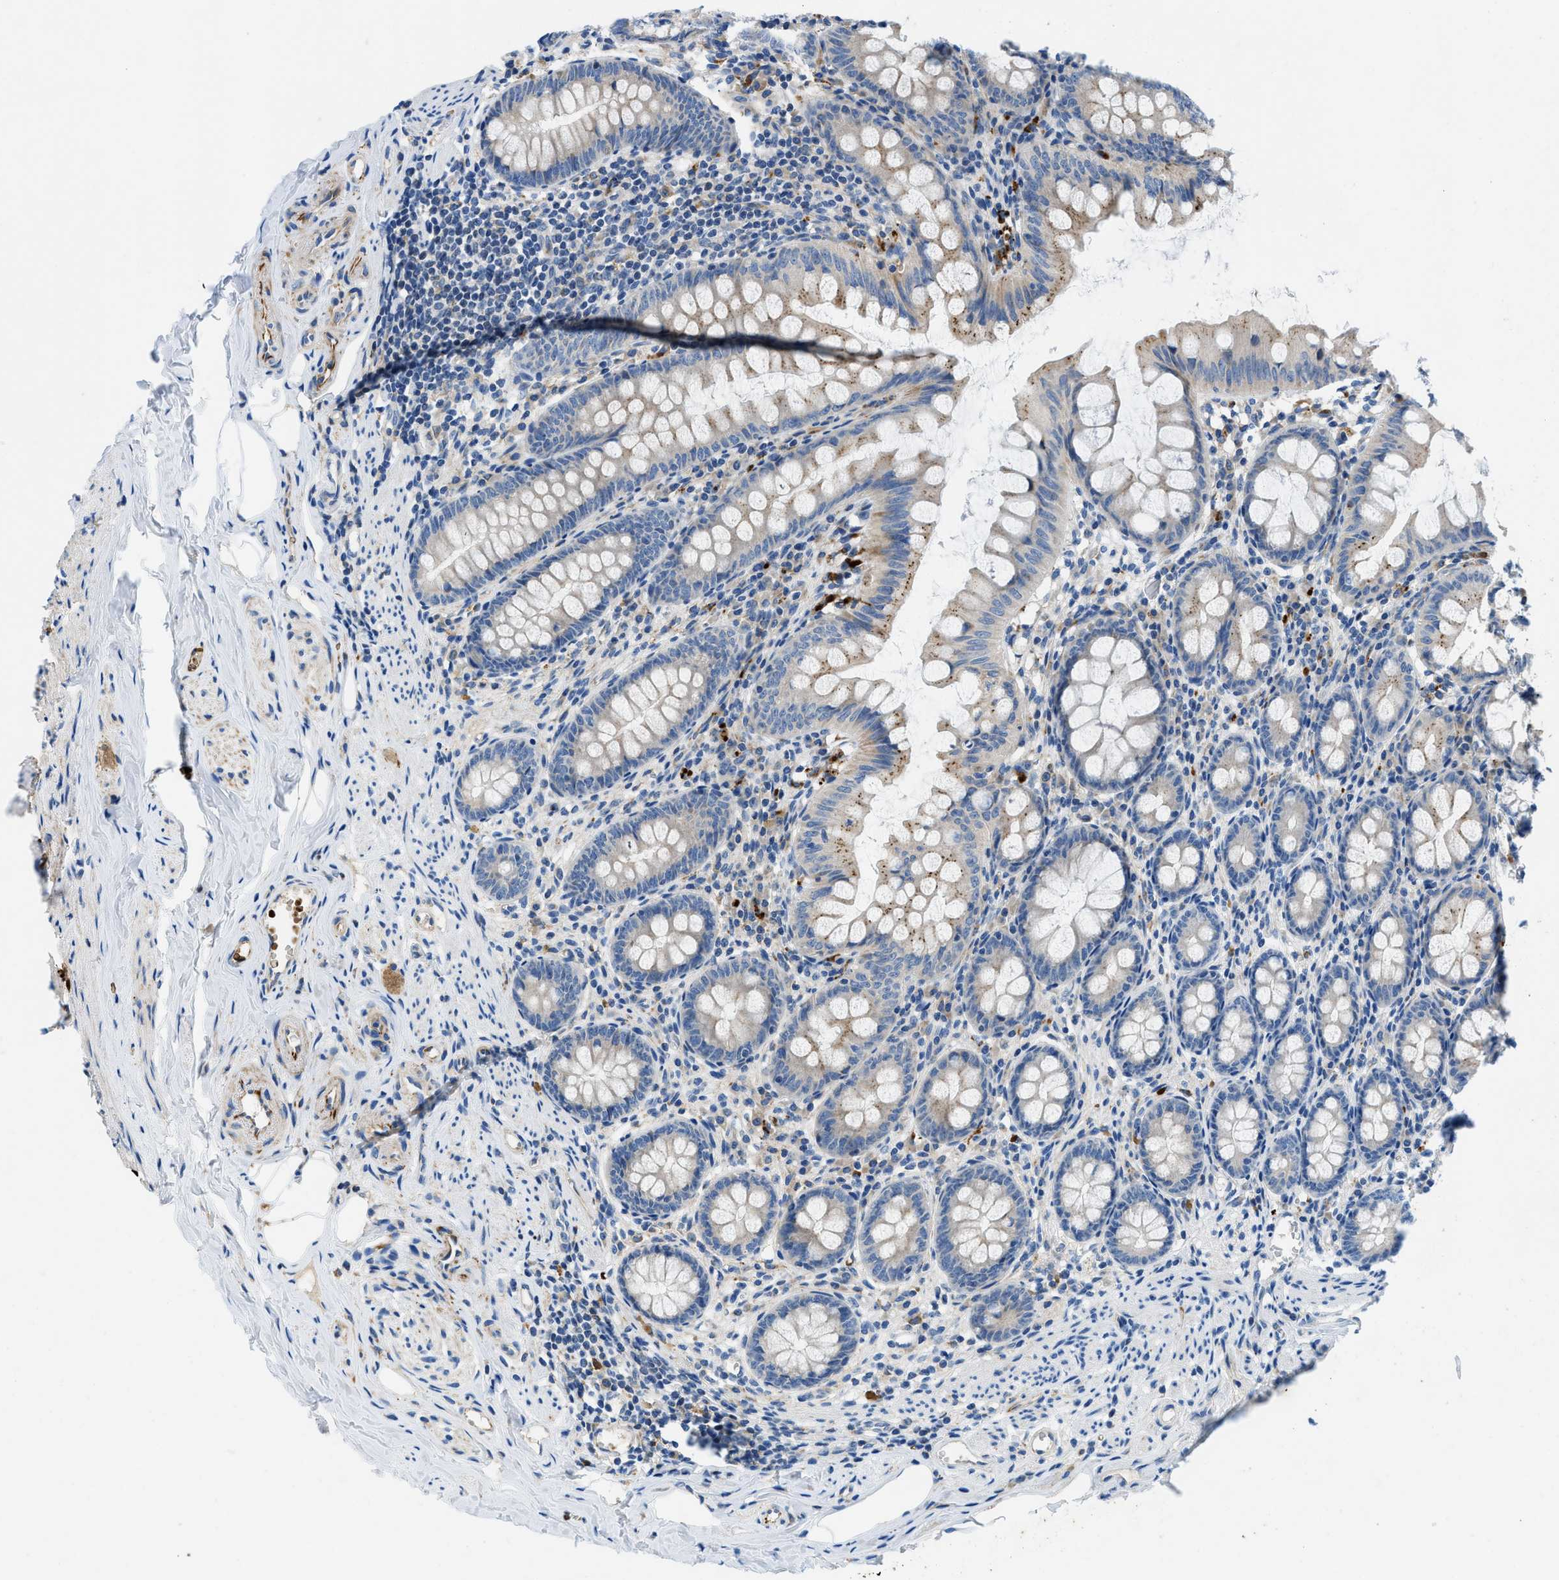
{"staining": {"intensity": "moderate", "quantity": "<25%", "location": "cytoplasmic/membranous"}, "tissue": "appendix", "cell_type": "Glandular cells", "image_type": "normal", "snomed": [{"axis": "morphology", "description": "Normal tissue, NOS"}, {"axis": "topography", "description": "Appendix"}], "caption": "Normal appendix demonstrates moderate cytoplasmic/membranous positivity in approximately <25% of glandular cells, visualized by immunohistochemistry.", "gene": "ZNF831", "patient": {"sex": "female", "age": 77}}